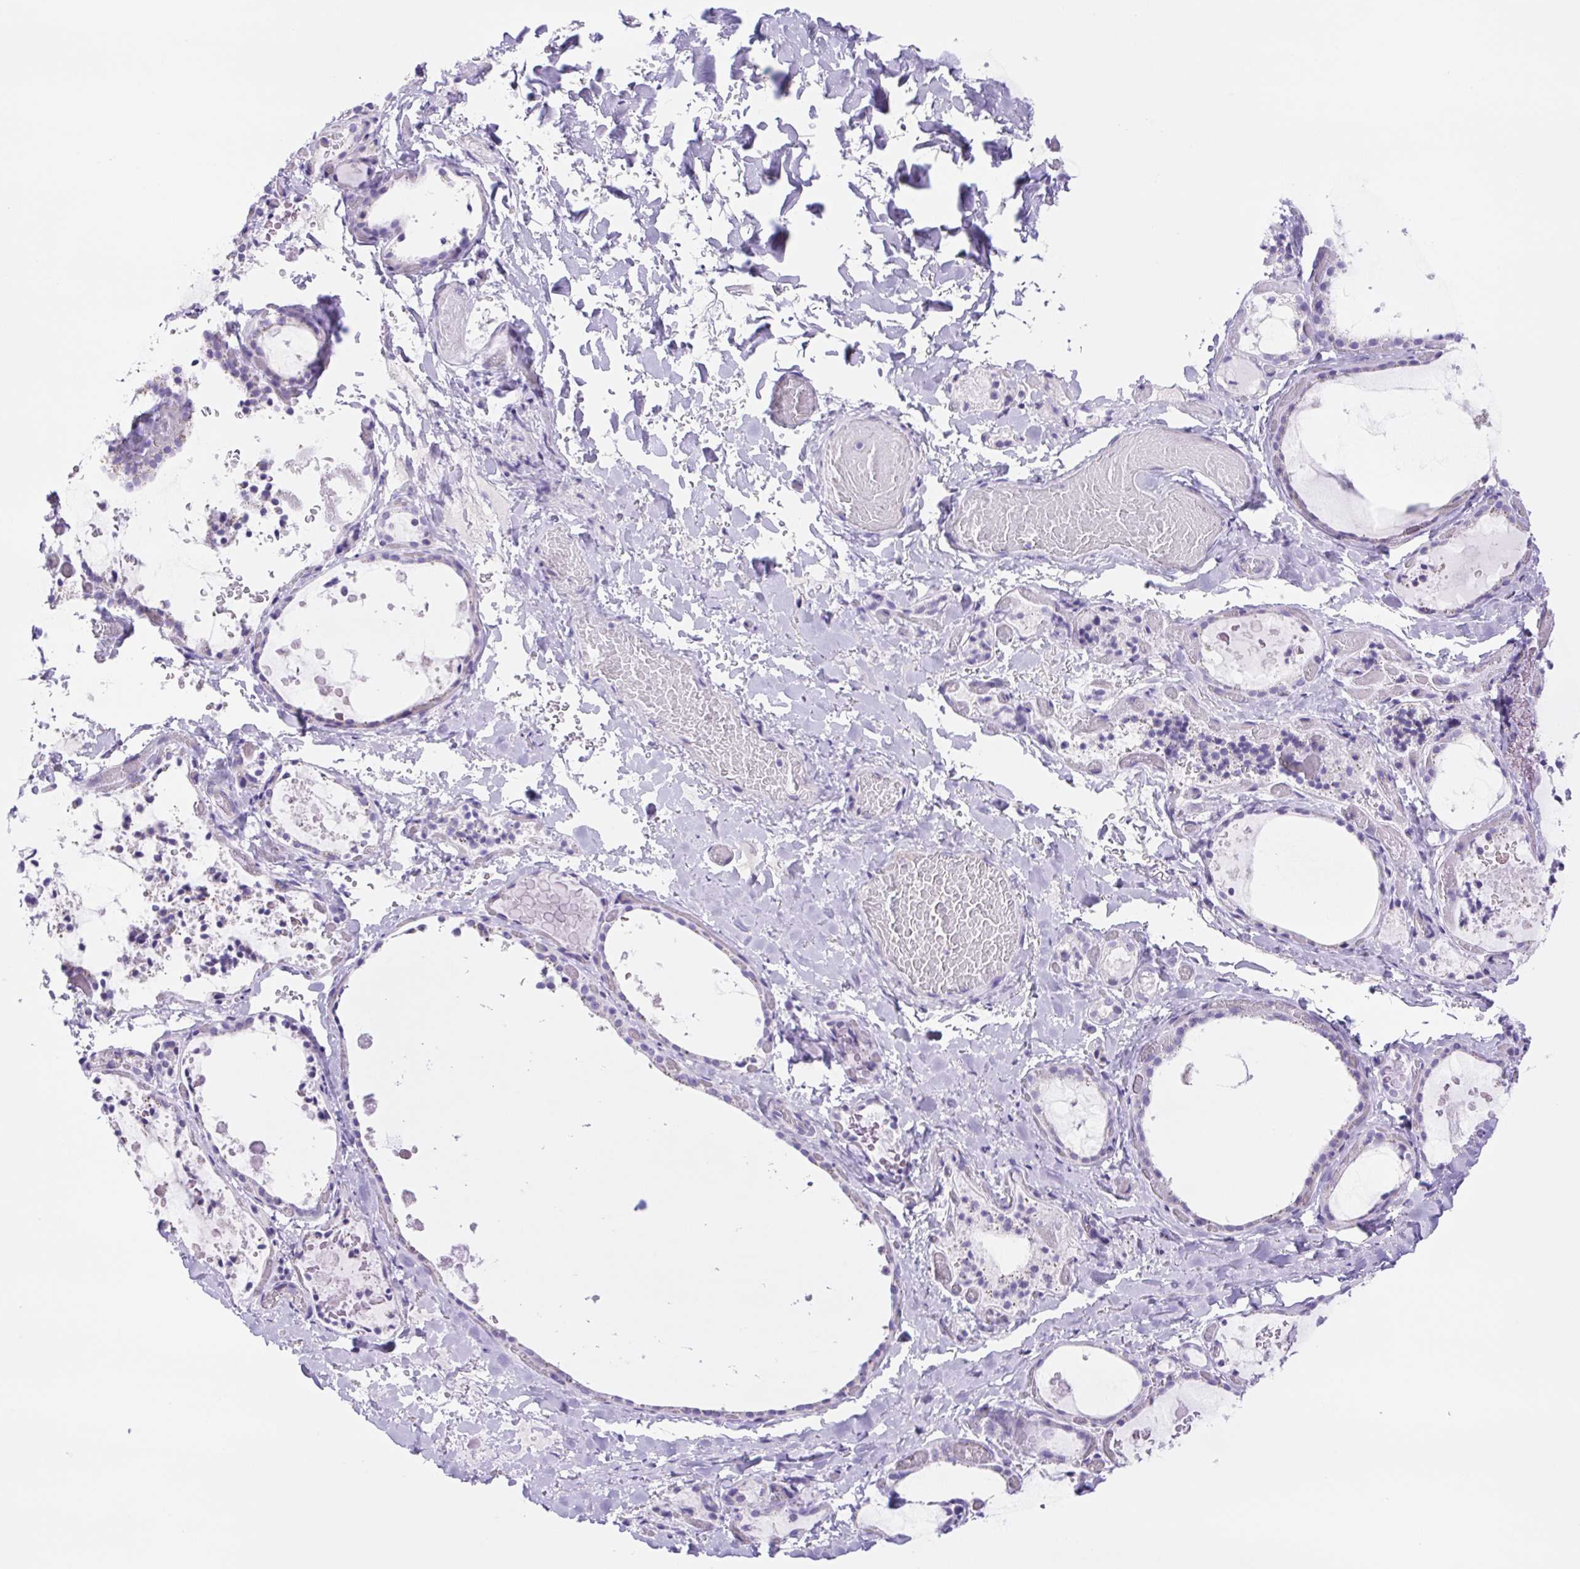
{"staining": {"intensity": "negative", "quantity": "none", "location": "none"}, "tissue": "thyroid gland", "cell_type": "Glandular cells", "image_type": "normal", "snomed": [{"axis": "morphology", "description": "Normal tissue, NOS"}, {"axis": "topography", "description": "Thyroid gland"}], "caption": "Glandular cells show no significant staining in normal thyroid gland. (DAB immunohistochemistry (IHC), high magnification).", "gene": "CDSN", "patient": {"sex": "female", "age": 56}}